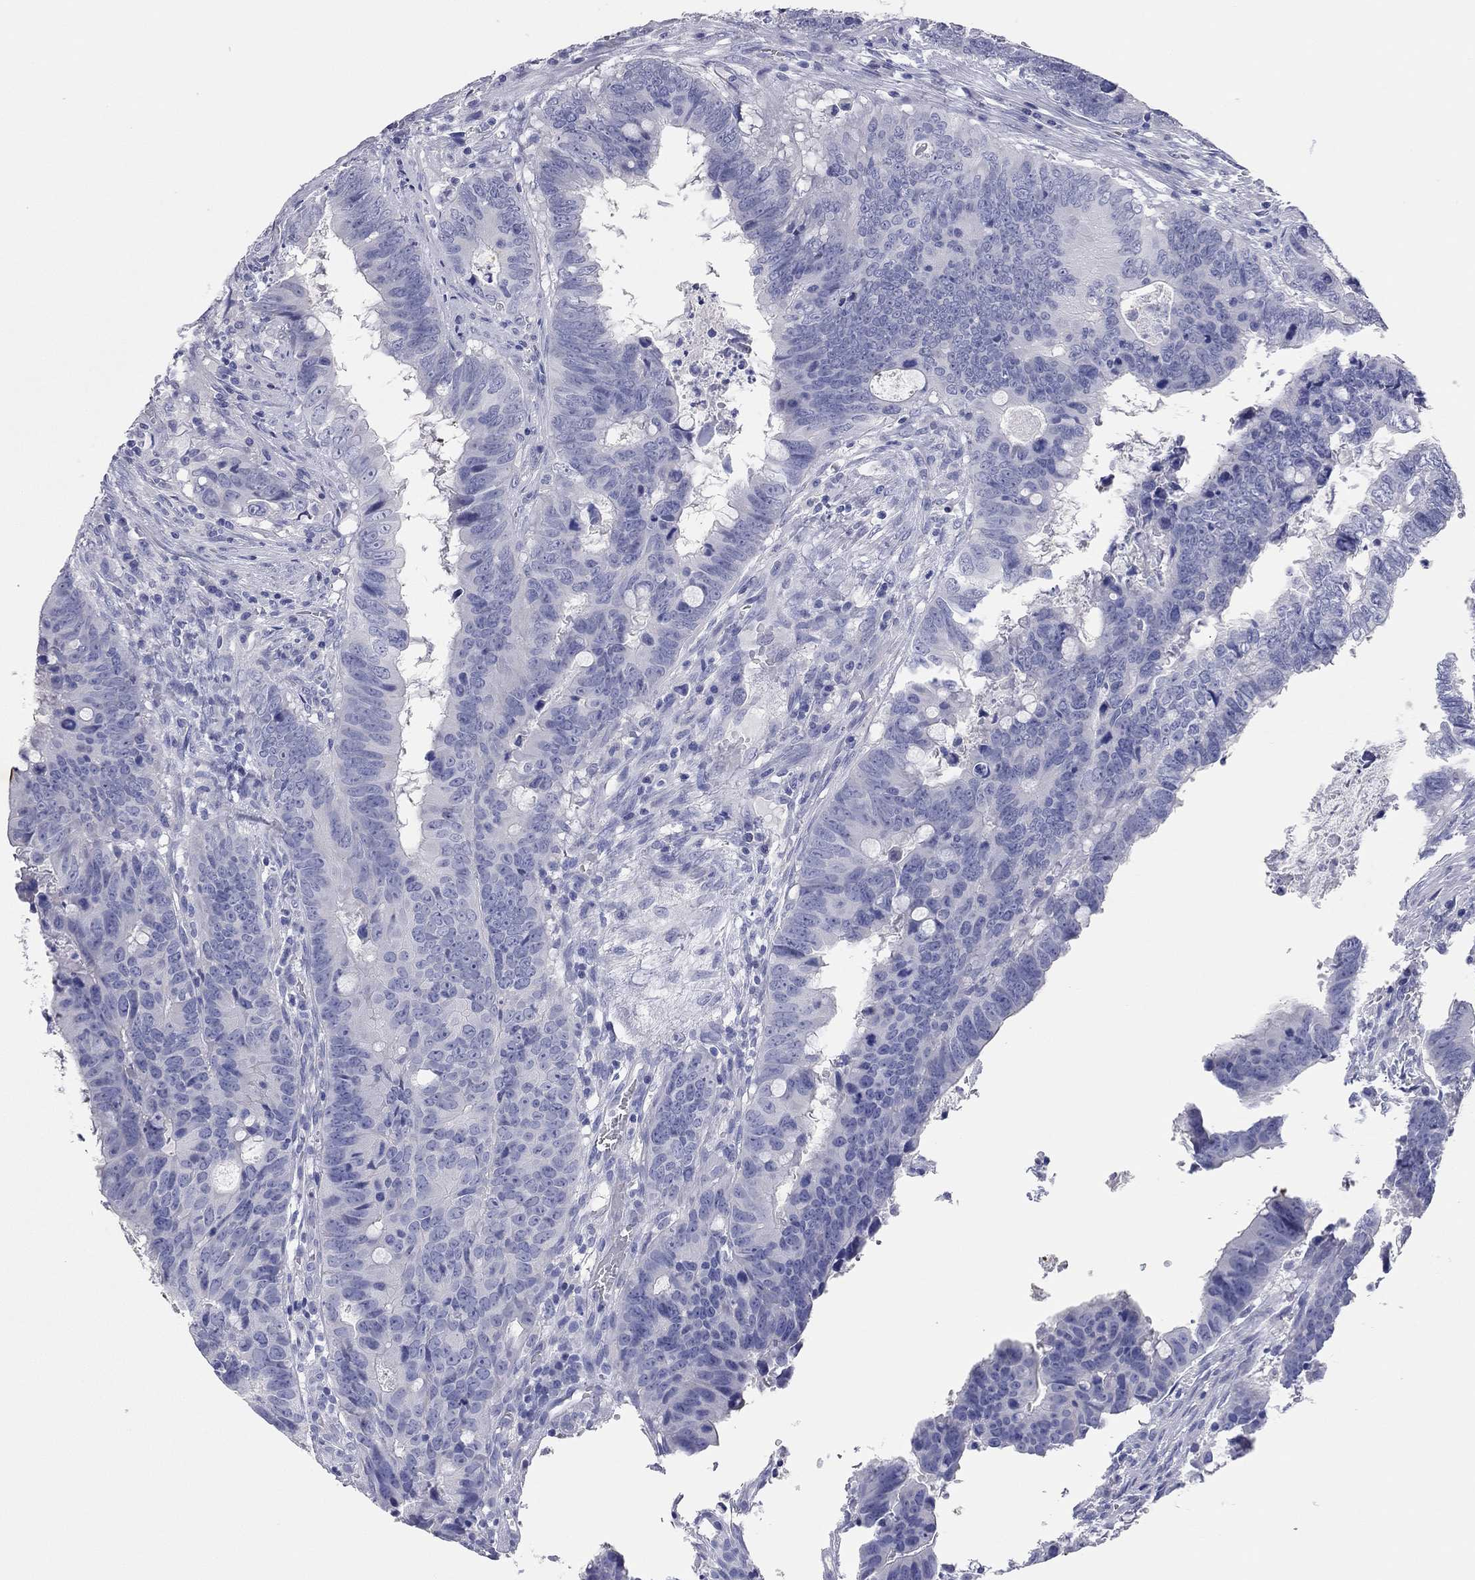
{"staining": {"intensity": "negative", "quantity": "none", "location": "none"}, "tissue": "colorectal cancer", "cell_type": "Tumor cells", "image_type": "cancer", "snomed": [{"axis": "morphology", "description": "Adenocarcinoma, NOS"}, {"axis": "topography", "description": "Colon"}], "caption": "Human colorectal cancer stained for a protein using immunohistochemistry demonstrates no positivity in tumor cells.", "gene": "TMEM221", "patient": {"sex": "female", "age": 82}}